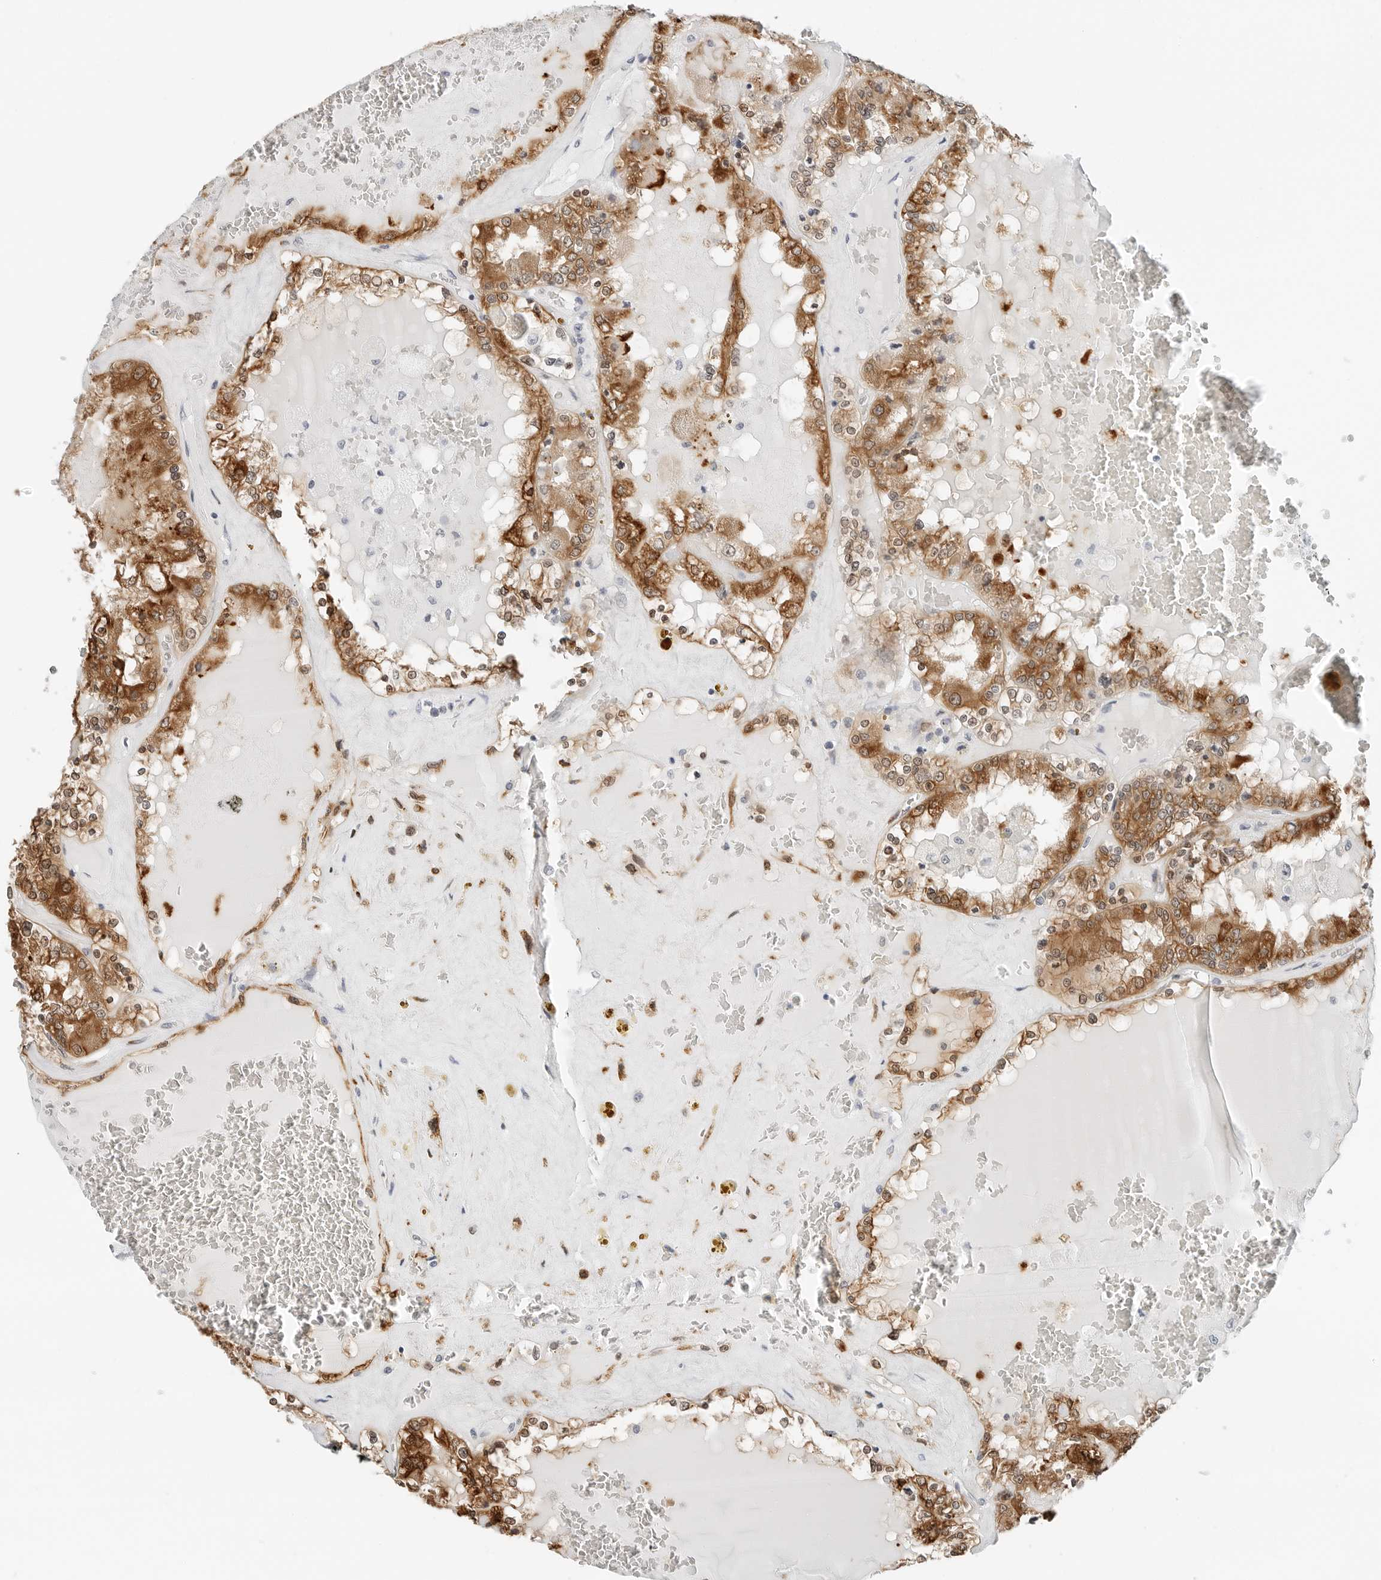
{"staining": {"intensity": "strong", "quantity": ">75%", "location": "cytoplasmic/membranous,nuclear"}, "tissue": "renal cancer", "cell_type": "Tumor cells", "image_type": "cancer", "snomed": [{"axis": "morphology", "description": "Adenocarcinoma, NOS"}, {"axis": "topography", "description": "Kidney"}], "caption": "Brown immunohistochemical staining in human renal cancer (adenocarcinoma) reveals strong cytoplasmic/membranous and nuclear staining in about >75% of tumor cells. The protein is shown in brown color, while the nuclei are stained blue.", "gene": "P4HA2", "patient": {"sex": "female", "age": 56}}